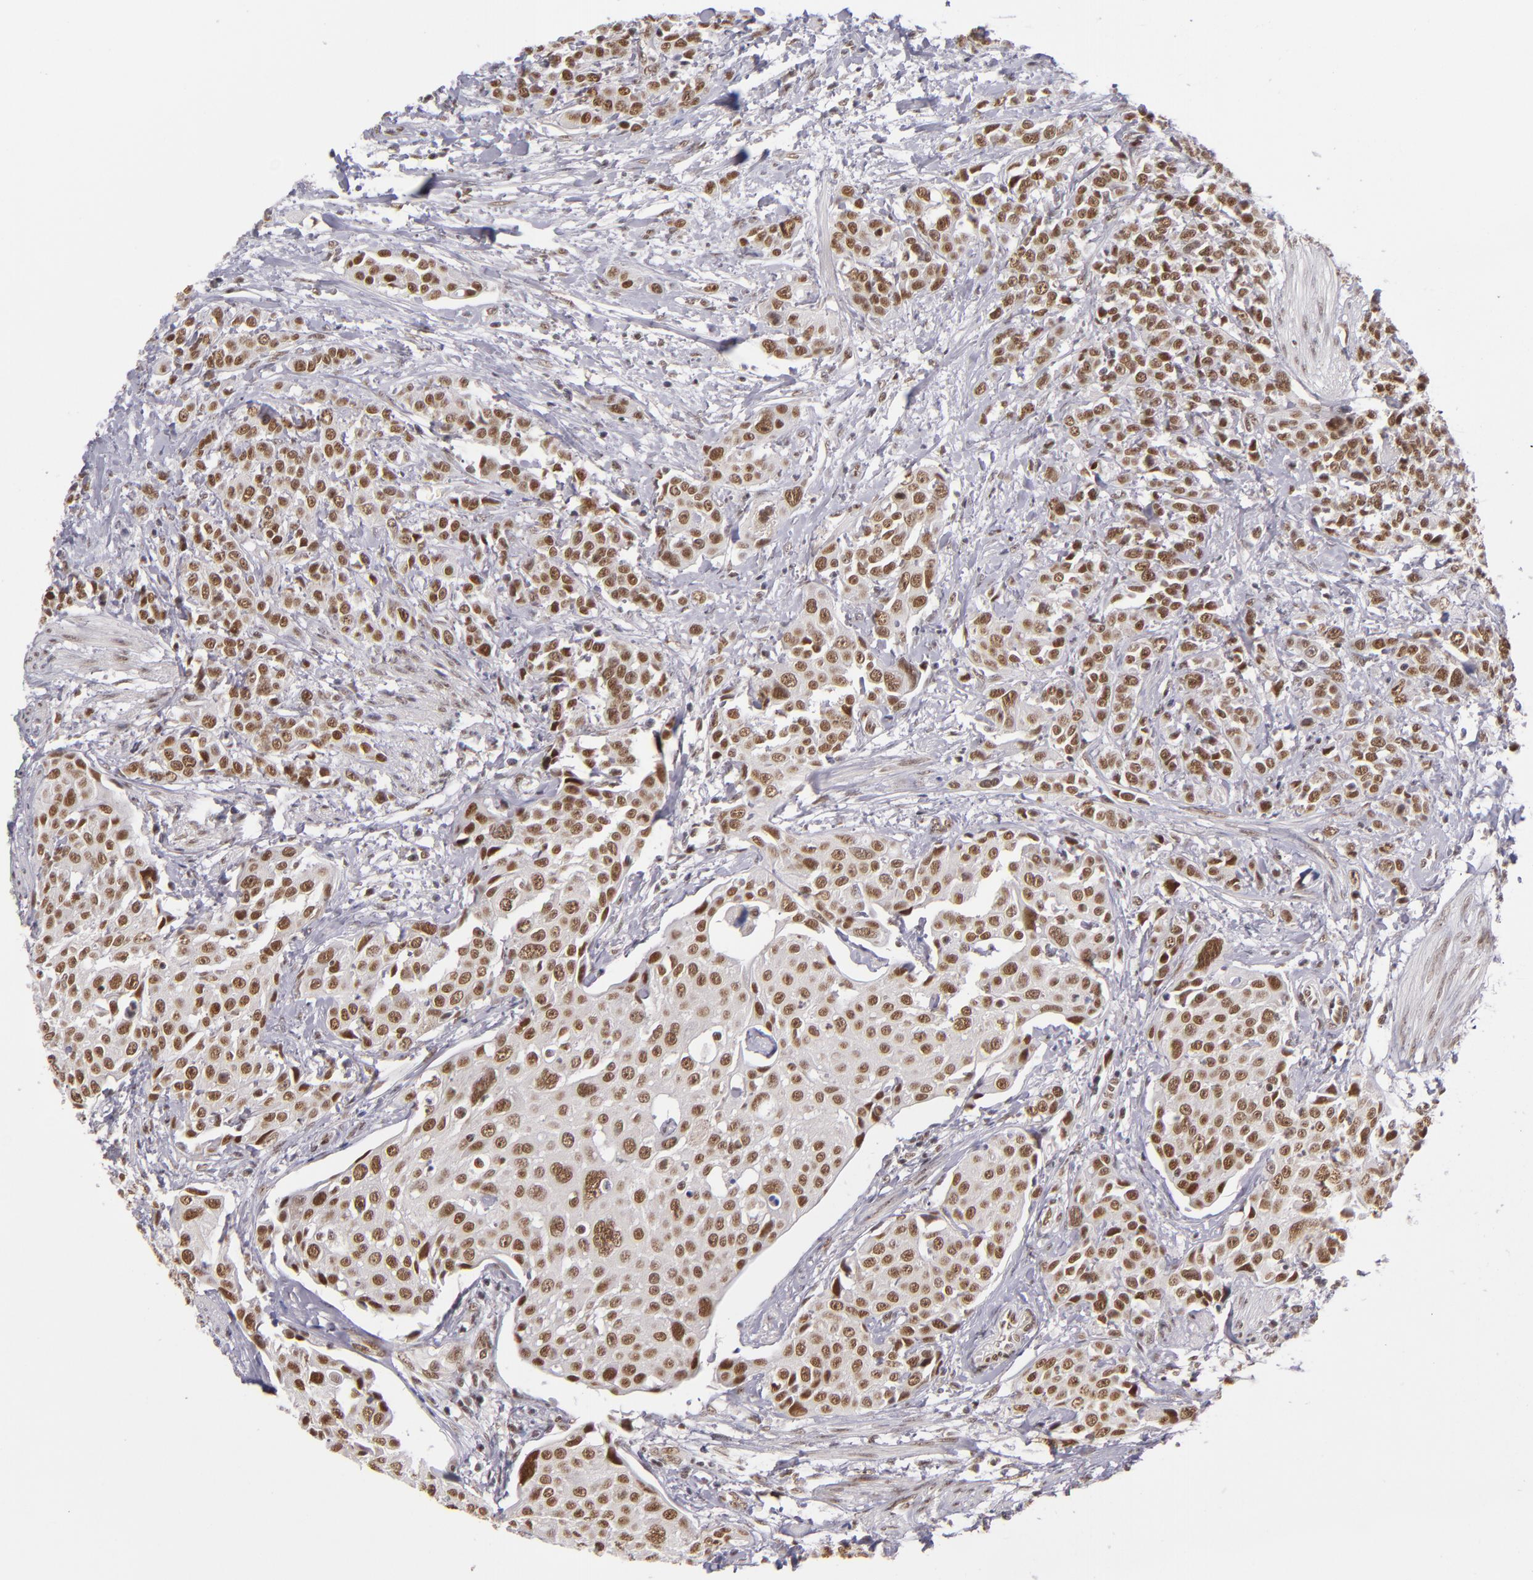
{"staining": {"intensity": "moderate", "quantity": ">75%", "location": "nuclear"}, "tissue": "urothelial cancer", "cell_type": "Tumor cells", "image_type": "cancer", "snomed": [{"axis": "morphology", "description": "Urothelial carcinoma, High grade"}, {"axis": "topography", "description": "Urinary bladder"}], "caption": "An image of high-grade urothelial carcinoma stained for a protein reveals moderate nuclear brown staining in tumor cells.", "gene": "ZNF148", "patient": {"sex": "male", "age": 56}}